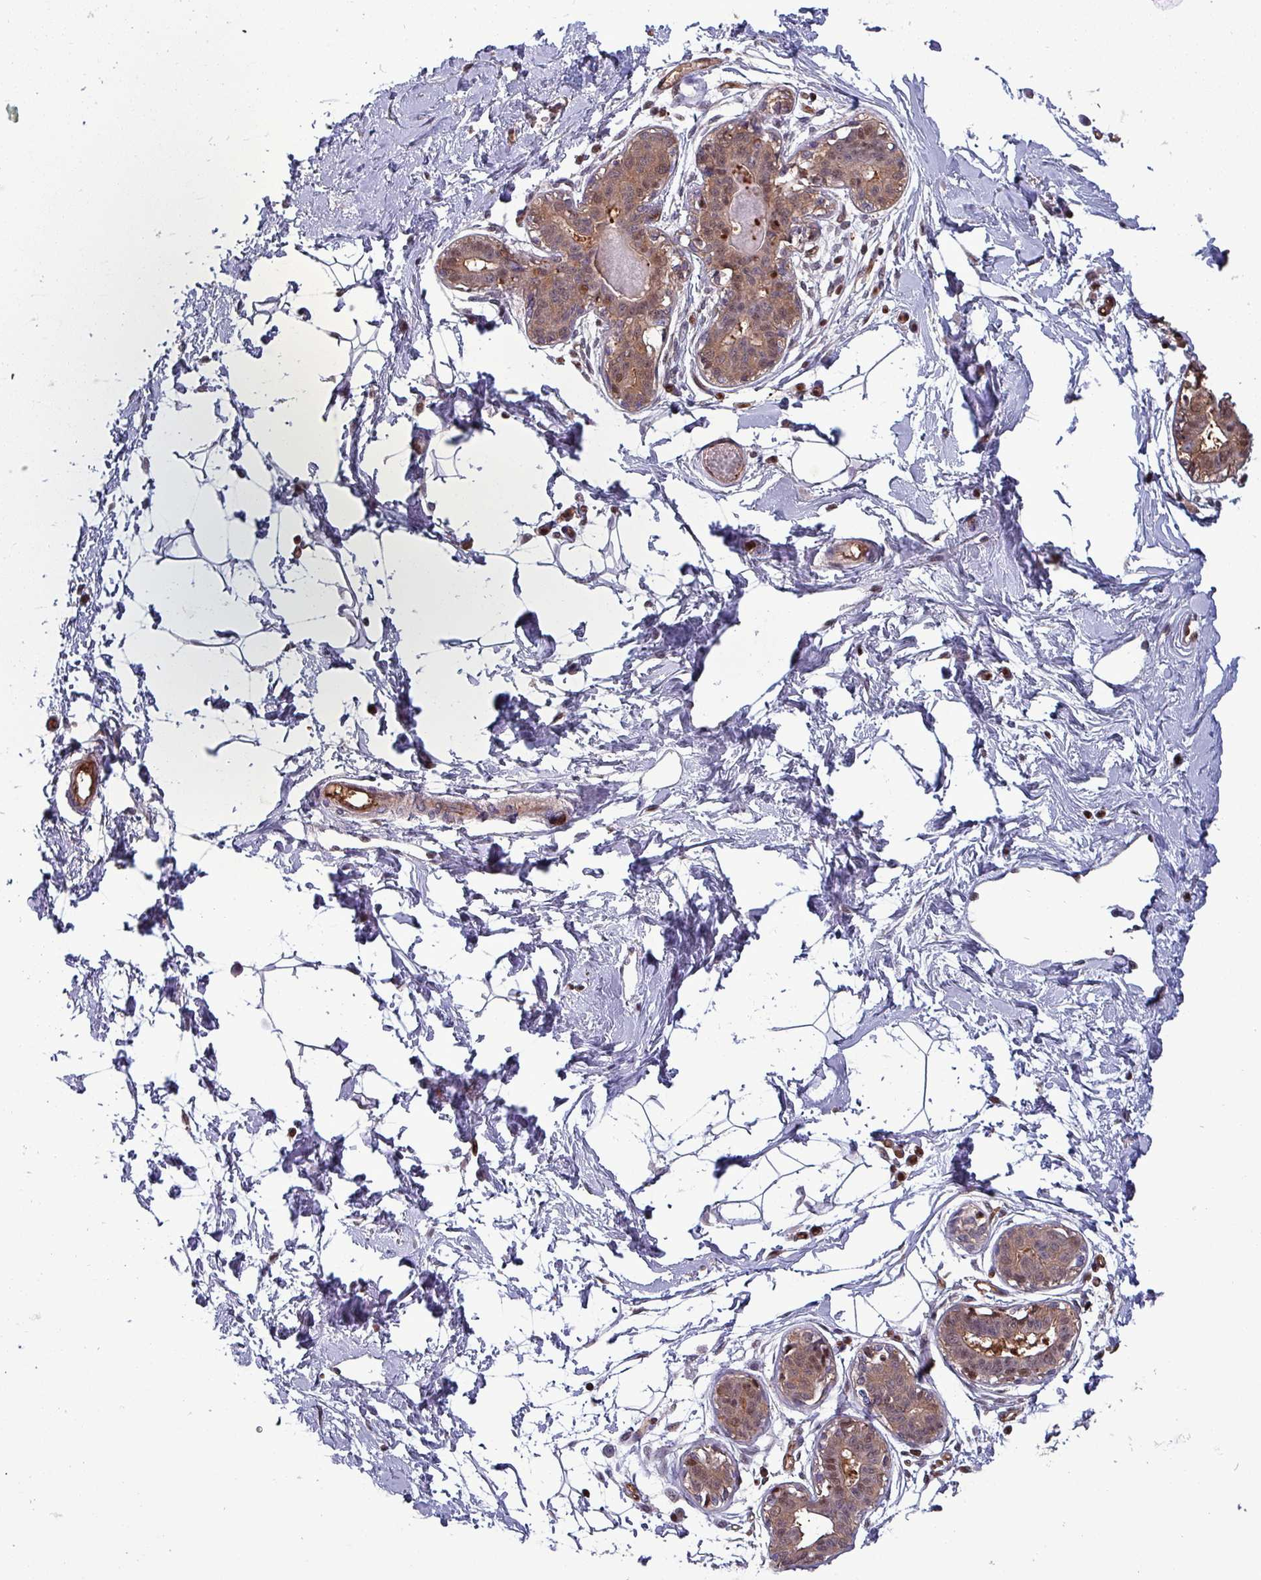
{"staining": {"intensity": "negative", "quantity": "none", "location": "none"}, "tissue": "breast", "cell_type": "Adipocytes", "image_type": "normal", "snomed": [{"axis": "morphology", "description": "Normal tissue, NOS"}, {"axis": "topography", "description": "Breast"}], "caption": "Adipocytes are negative for brown protein staining in normal breast. (DAB immunohistochemistry (IHC) with hematoxylin counter stain).", "gene": "PSMB8", "patient": {"sex": "female", "age": 45}}